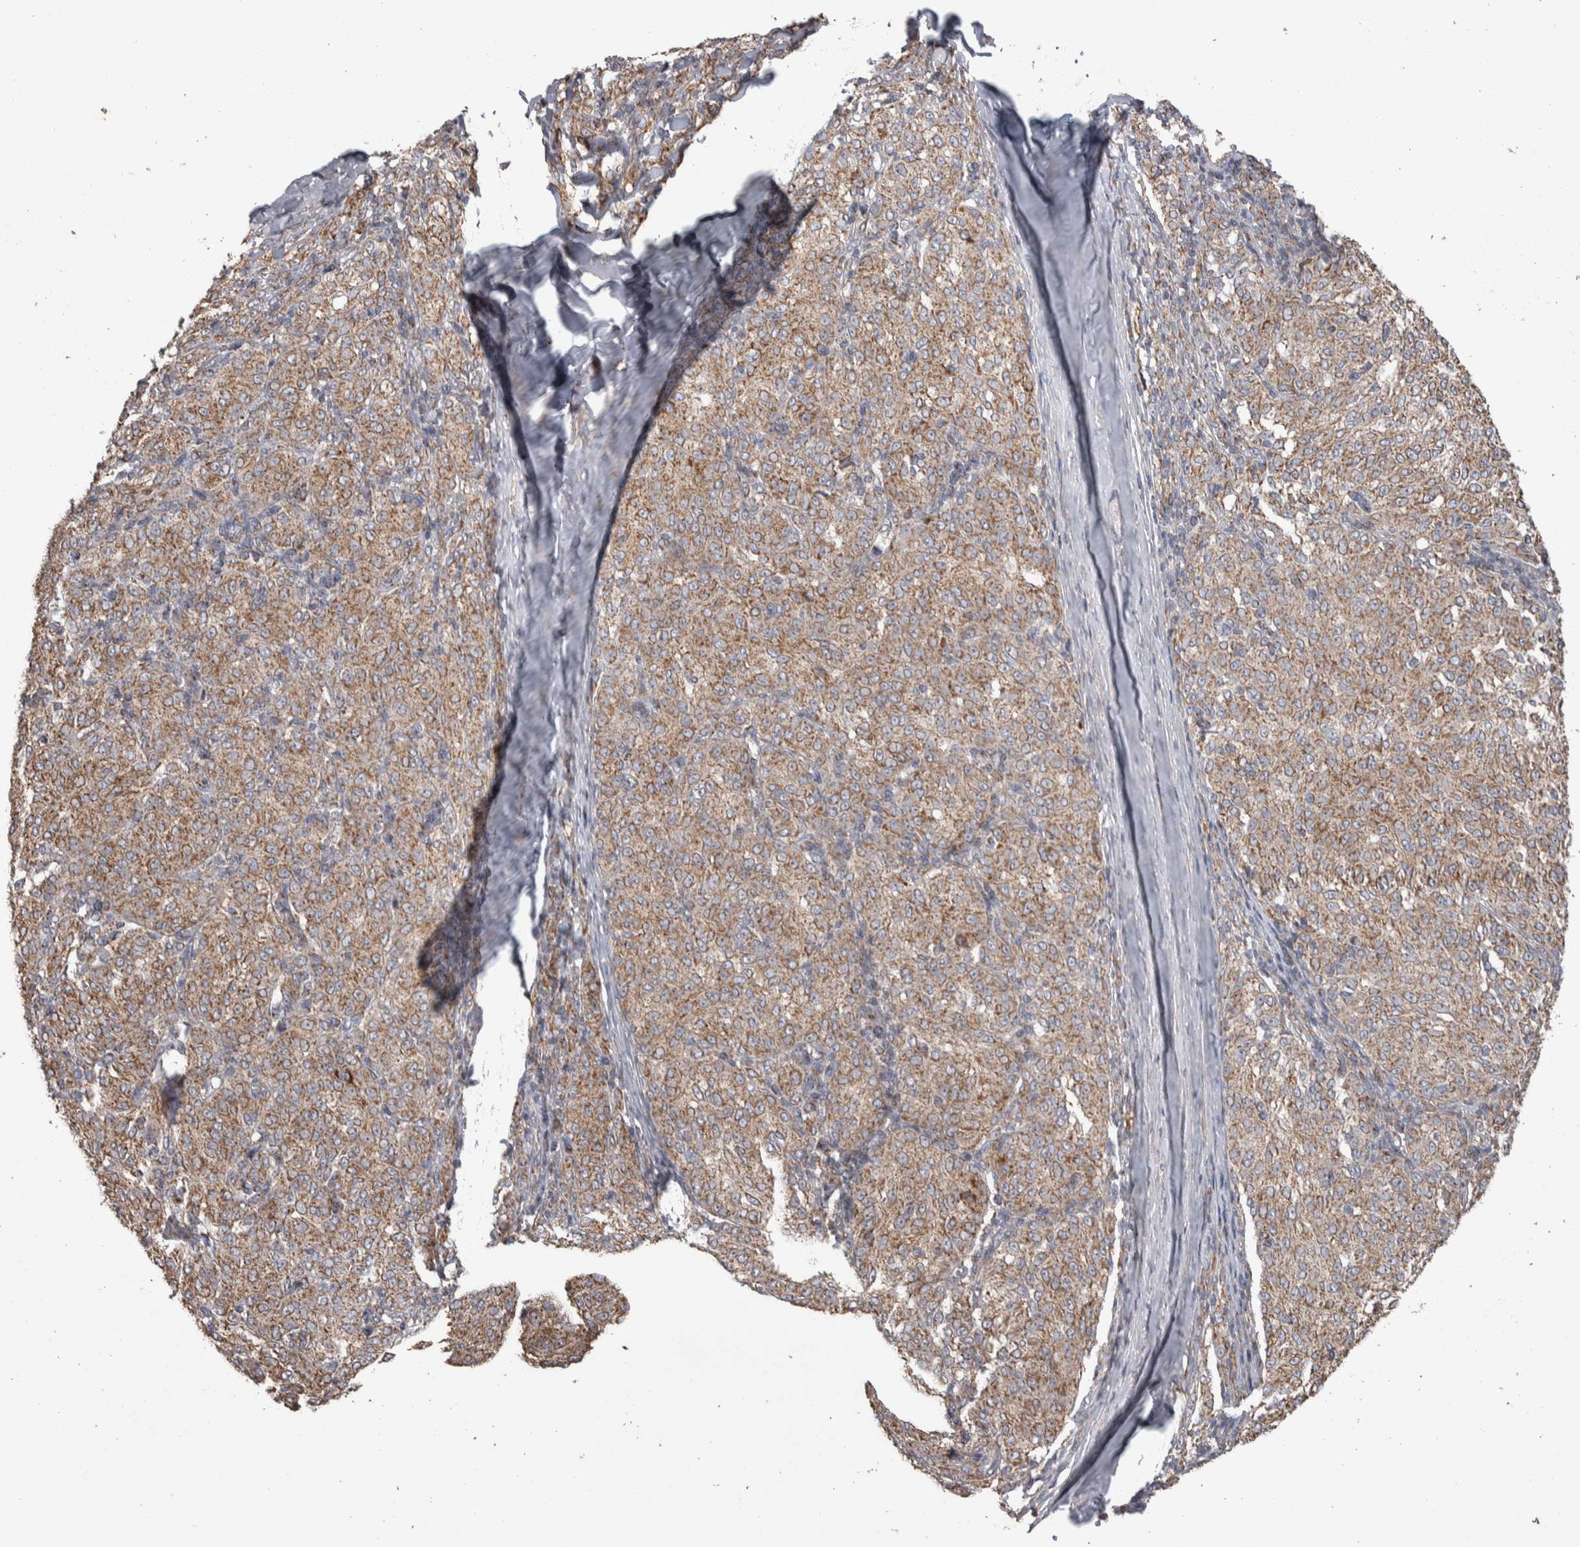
{"staining": {"intensity": "weak", "quantity": ">75%", "location": "cytoplasmic/membranous"}, "tissue": "melanoma", "cell_type": "Tumor cells", "image_type": "cancer", "snomed": [{"axis": "morphology", "description": "Malignant melanoma, NOS"}, {"axis": "topography", "description": "Skin"}], "caption": "Melanoma stained with a protein marker shows weak staining in tumor cells.", "gene": "SCO1", "patient": {"sex": "female", "age": 72}}